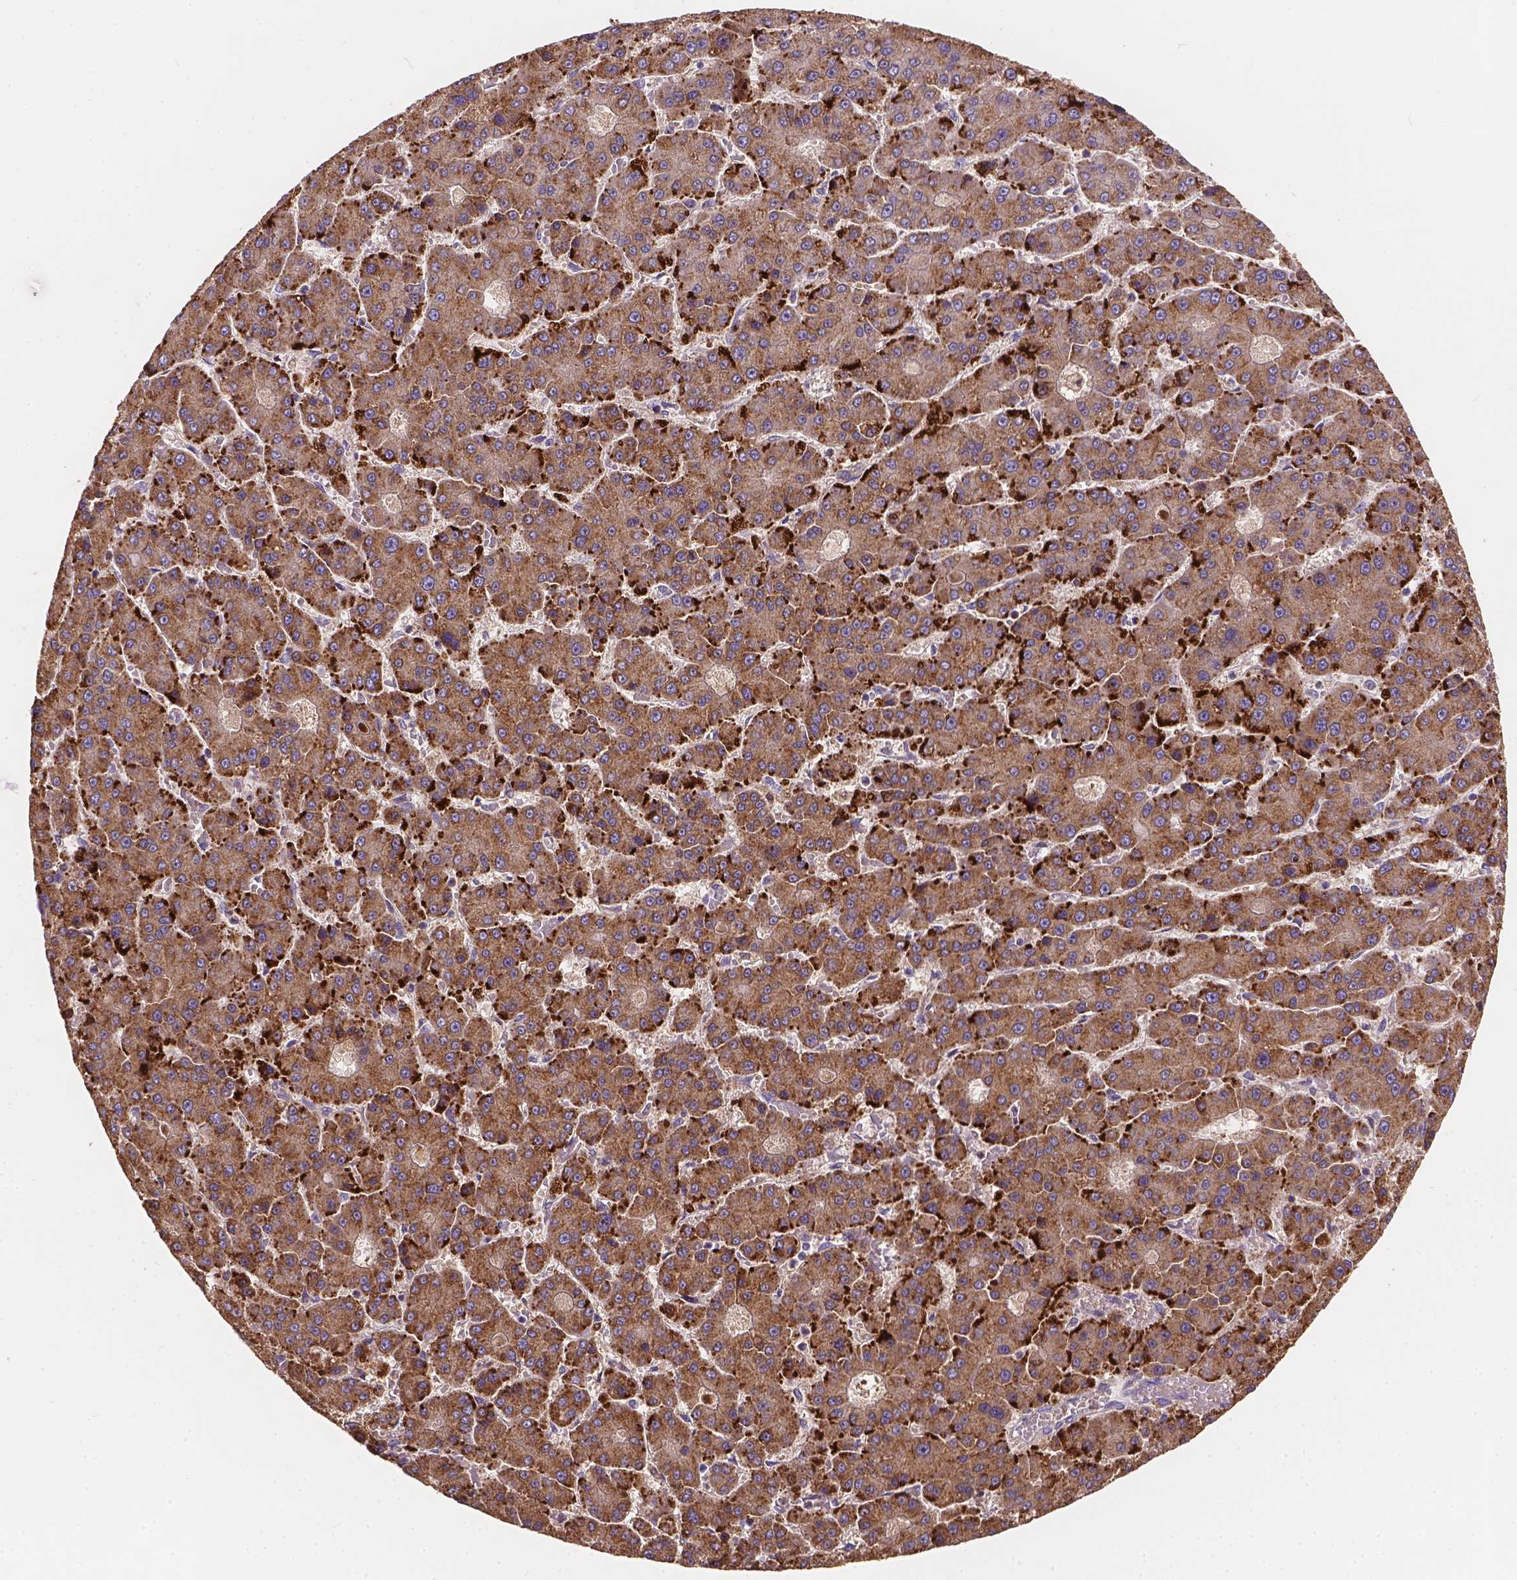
{"staining": {"intensity": "strong", "quantity": ">75%", "location": "cytoplasmic/membranous"}, "tissue": "liver cancer", "cell_type": "Tumor cells", "image_type": "cancer", "snomed": [{"axis": "morphology", "description": "Carcinoma, Hepatocellular, NOS"}, {"axis": "topography", "description": "Liver"}], "caption": "This is an image of immunohistochemistry (IHC) staining of liver hepatocellular carcinoma, which shows strong staining in the cytoplasmic/membranous of tumor cells.", "gene": "CDK10", "patient": {"sex": "male", "age": 70}}